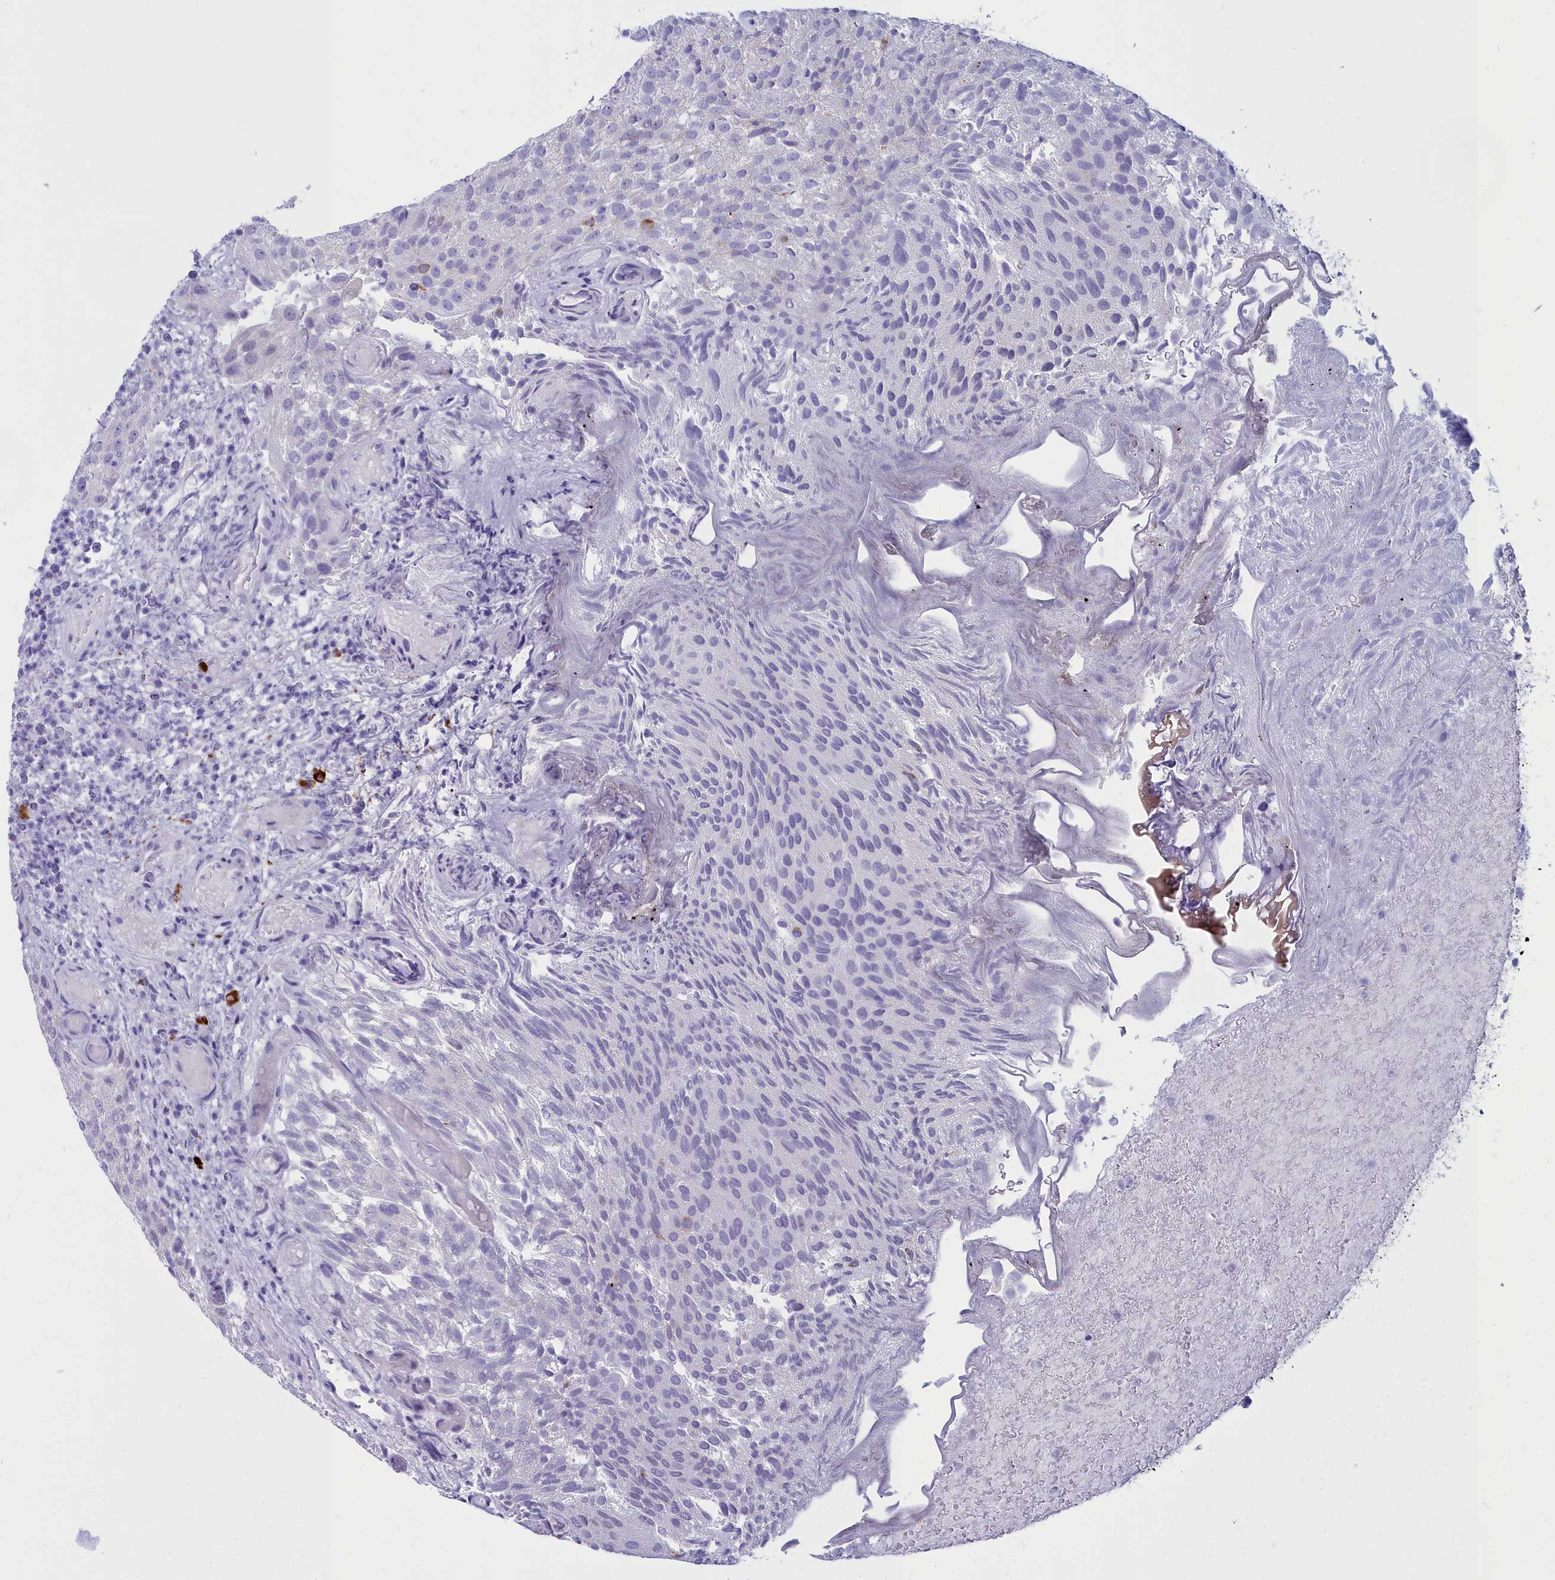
{"staining": {"intensity": "negative", "quantity": "none", "location": "none"}, "tissue": "urothelial cancer", "cell_type": "Tumor cells", "image_type": "cancer", "snomed": [{"axis": "morphology", "description": "Urothelial carcinoma, Low grade"}, {"axis": "topography", "description": "Urinary bladder"}], "caption": "Urothelial cancer was stained to show a protein in brown. There is no significant staining in tumor cells.", "gene": "MAP6", "patient": {"sex": "male", "age": 78}}